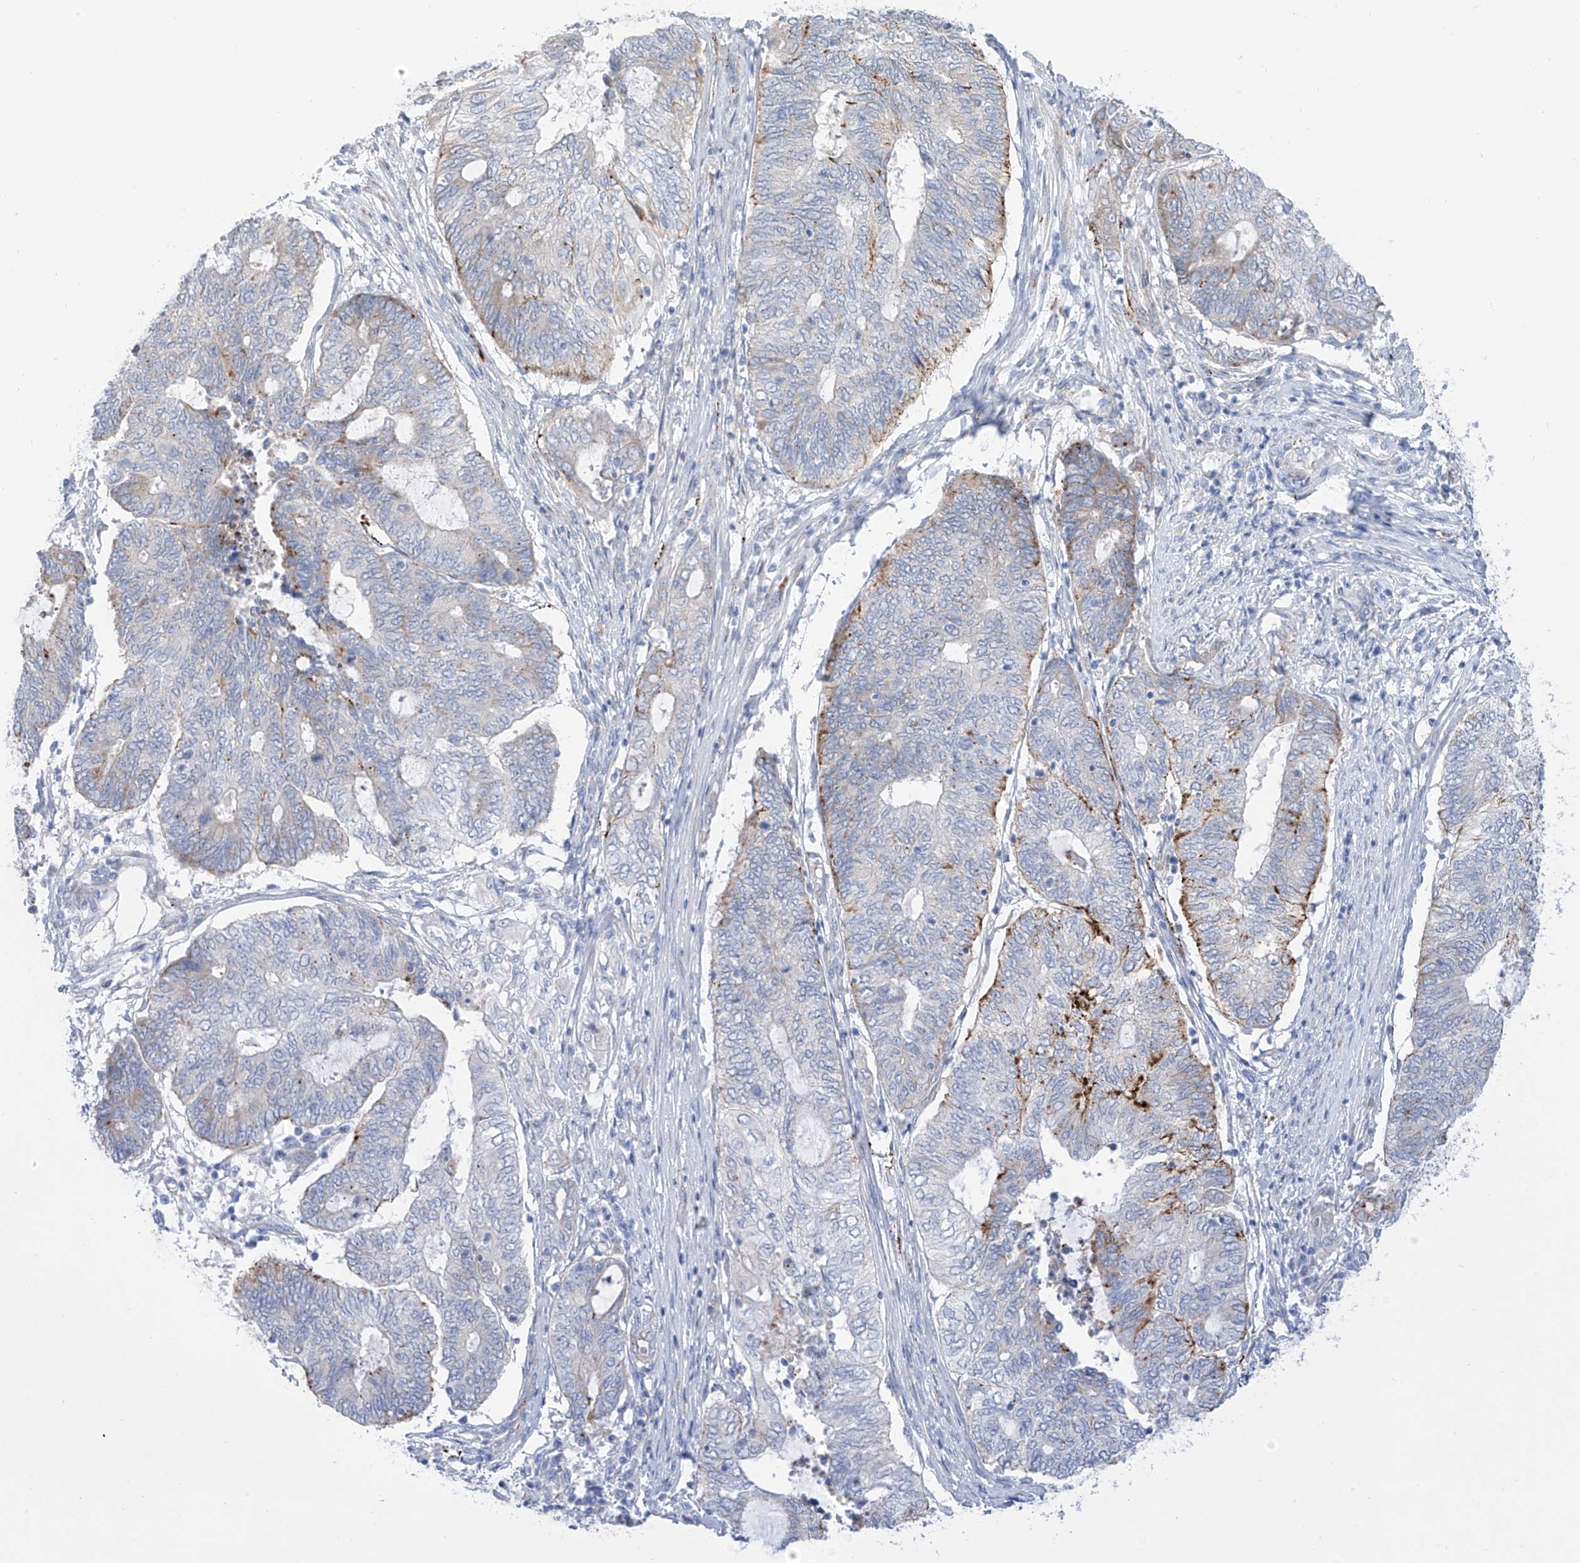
{"staining": {"intensity": "moderate", "quantity": "<25%", "location": "cytoplasmic/membranous"}, "tissue": "endometrial cancer", "cell_type": "Tumor cells", "image_type": "cancer", "snomed": [{"axis": "morphology", "description": "Adenocarcinoma, NOS"}, {"axis": "topography", "description": "Uterus"}, {"axis": "topography", "description": "Endometrium"}], "caption": "A low amount of moderate cytoplasmic/membranous positivity is identified in approximately <25% of tumor cells in endometrial adenocarcinoma tissue.", "gene": "PSPH", "patient": {"sex": "female", "age": 70}}